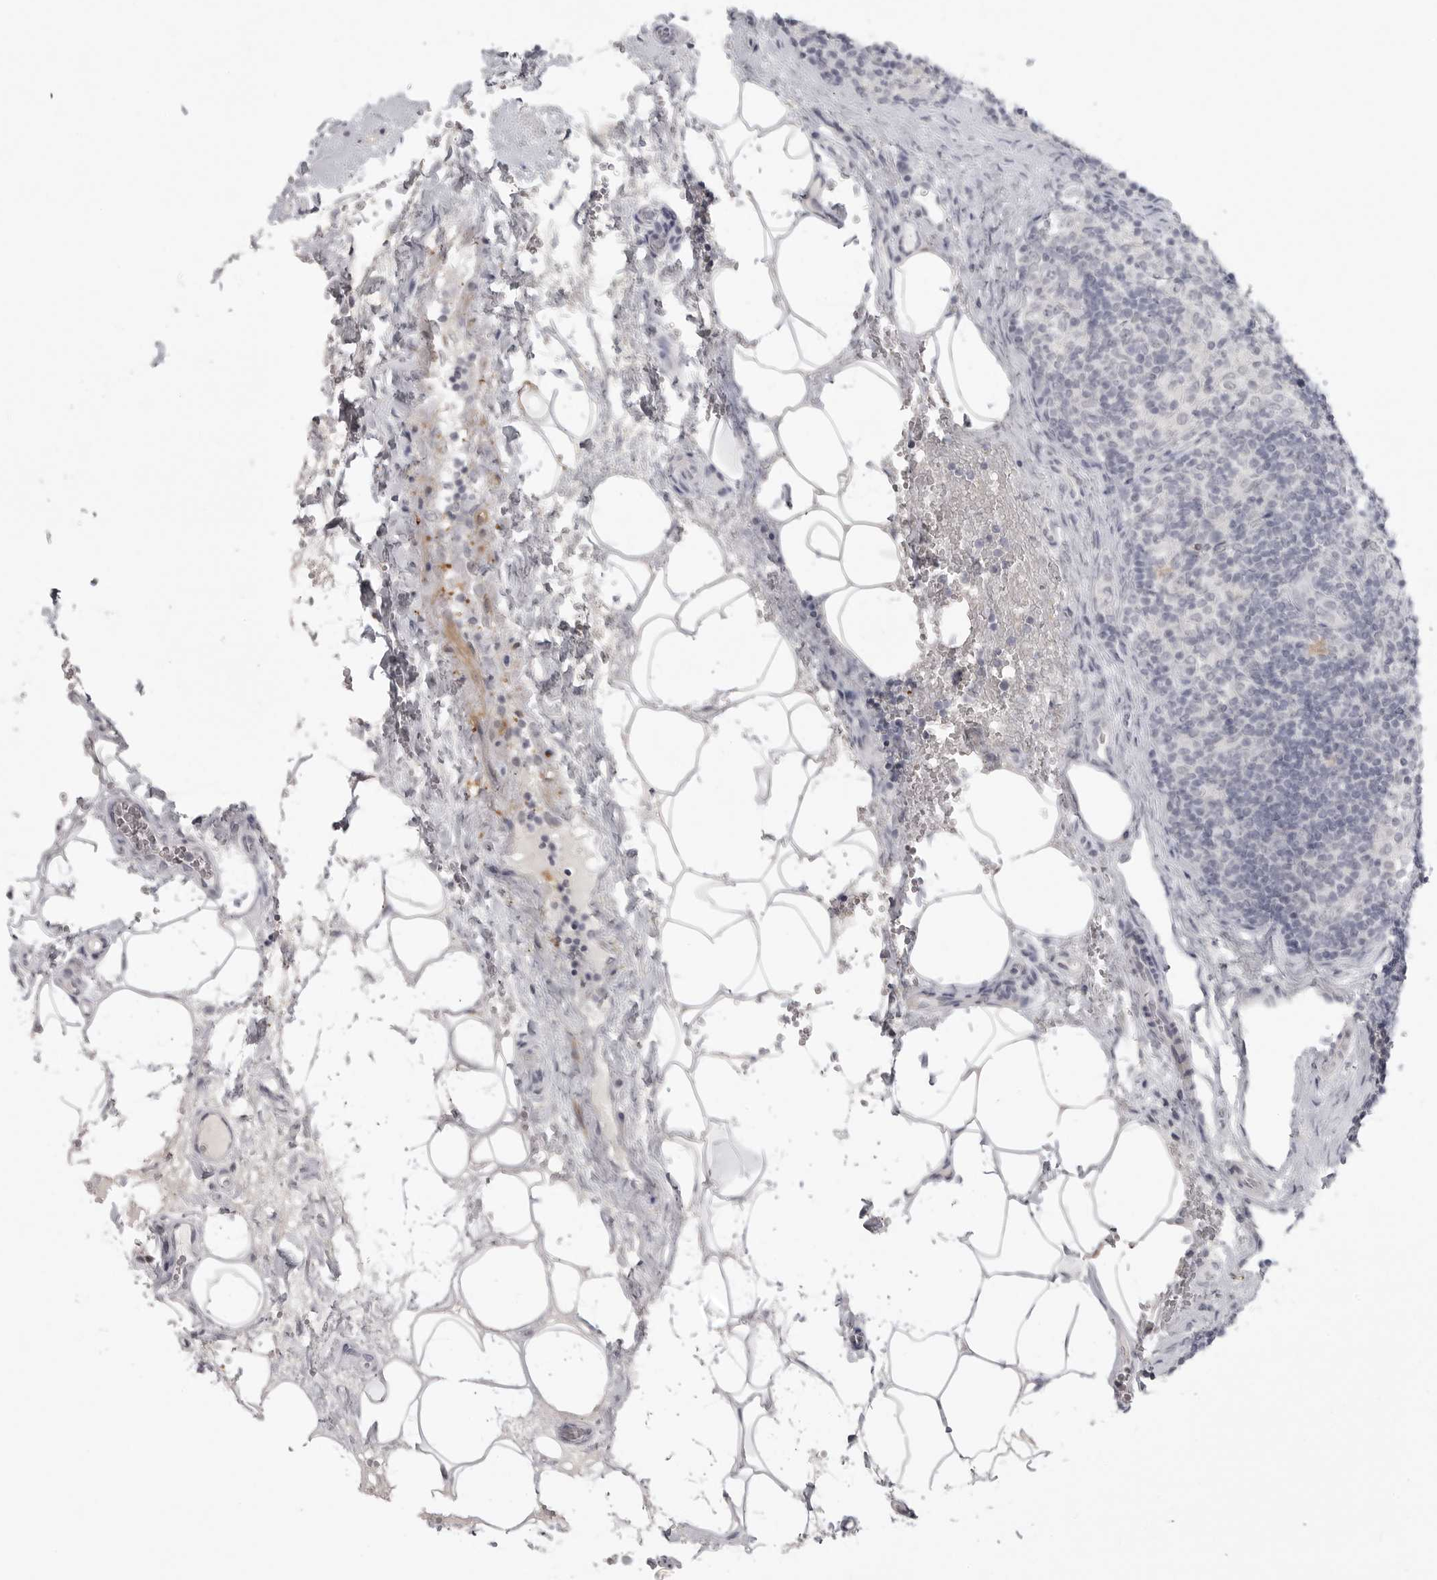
{"staining": {"intensity": "negative", "quantity": "none", "location": "none"}, "tissue": "lymph node", "cell_type": "Germinal center cells", "image_type": "normal", "snomed": [{"axis": "morphology", "description": "Normal tissue, NOS"}, {"axis": "topography", "description": "Lymph node"}], "caption": "The immunohistochemistry image has no significant staining in germinal center cells of lymph node.", "gene": "TCTN3", "patient": {"sex": "female", "age": 22}}